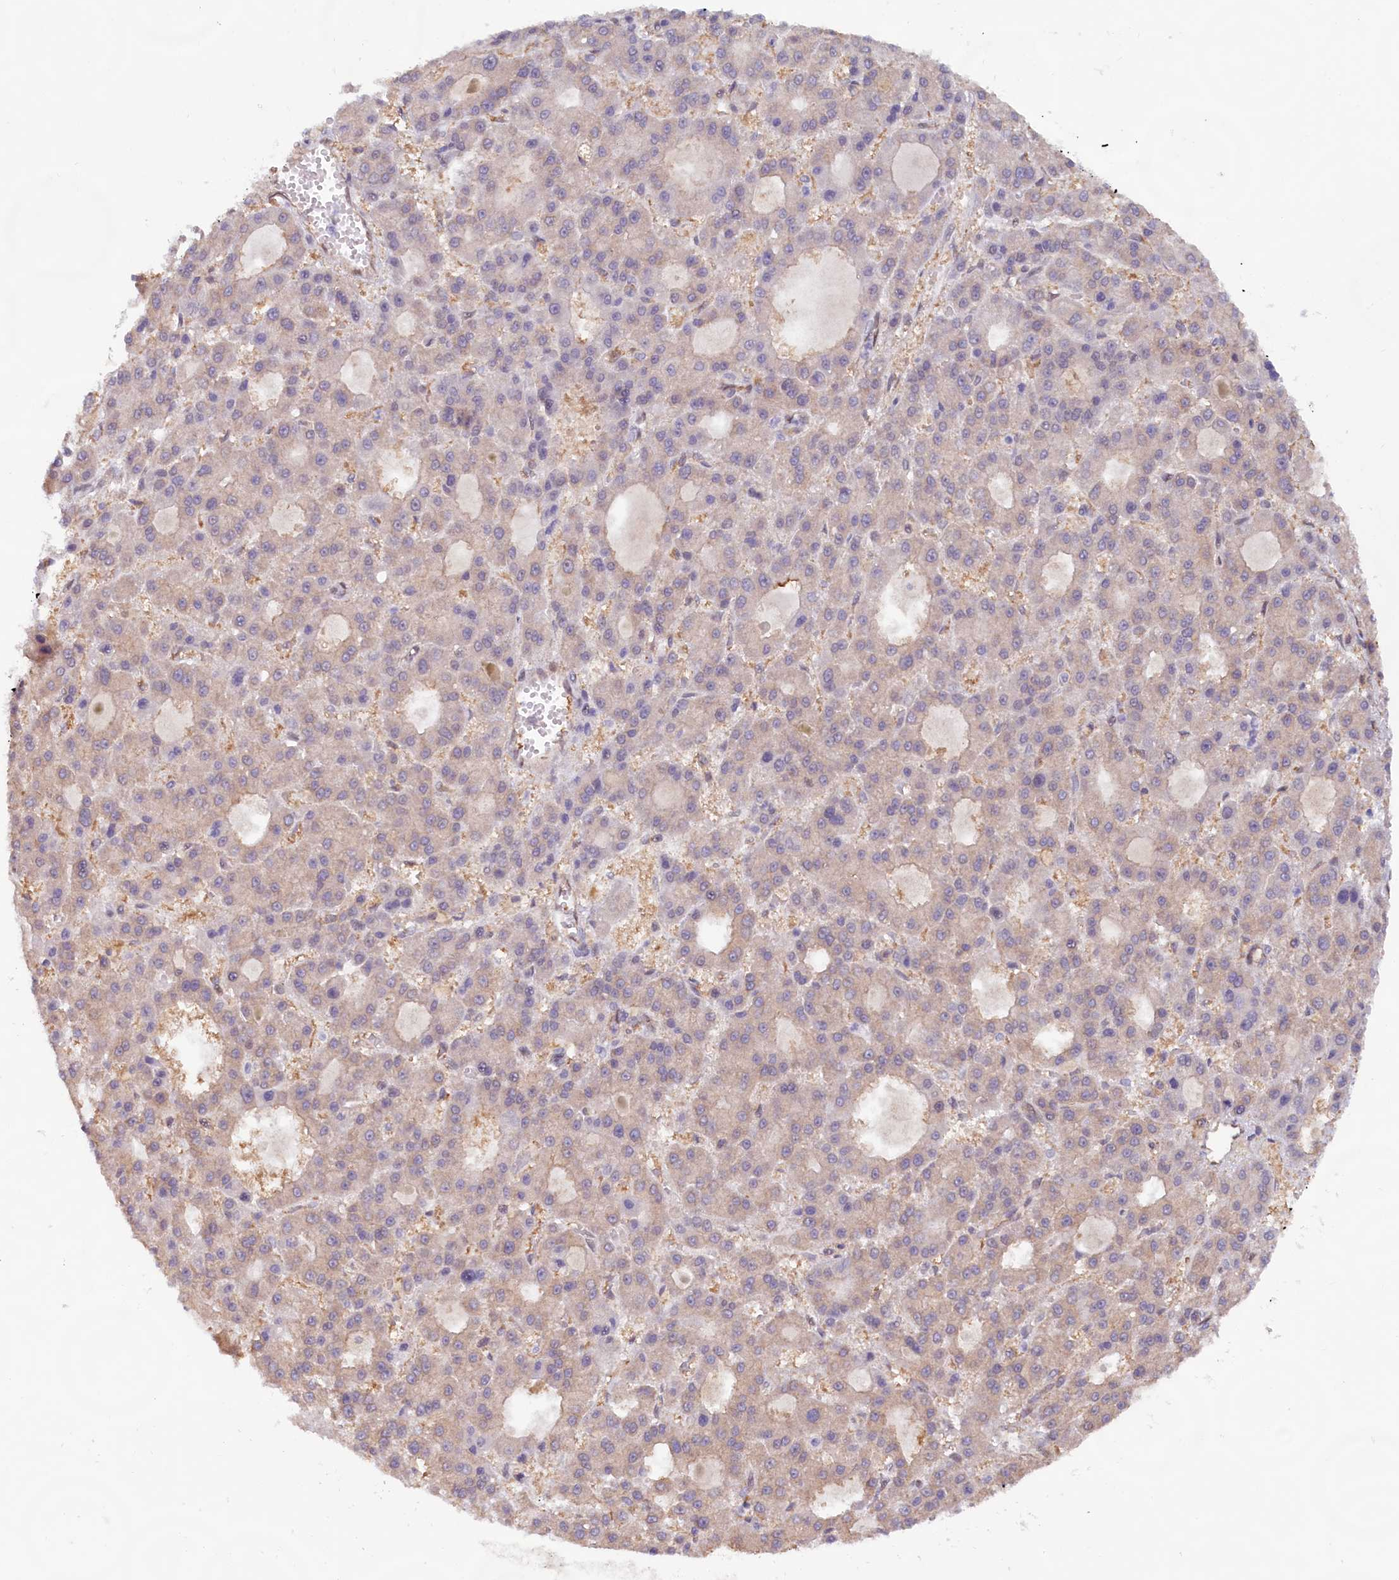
{"staining": {"intensity": "negative", "quantity": "none", "location": "none"}, "tissue": "liver cancer", "cell_type": "Tumor cells", "image_type": "cancer", "snomed": [{"axis": "morphology", "description": "Carcinoma, Hepatocellular, NOS"}, {"axis": "topography", "description": "Liver"}], "caption": "Tumor cells show no significant protein positivity in liver hepatocellular carcinoma.", "gene": "C1D", "patient": {"sex": "male", "age": 70}}